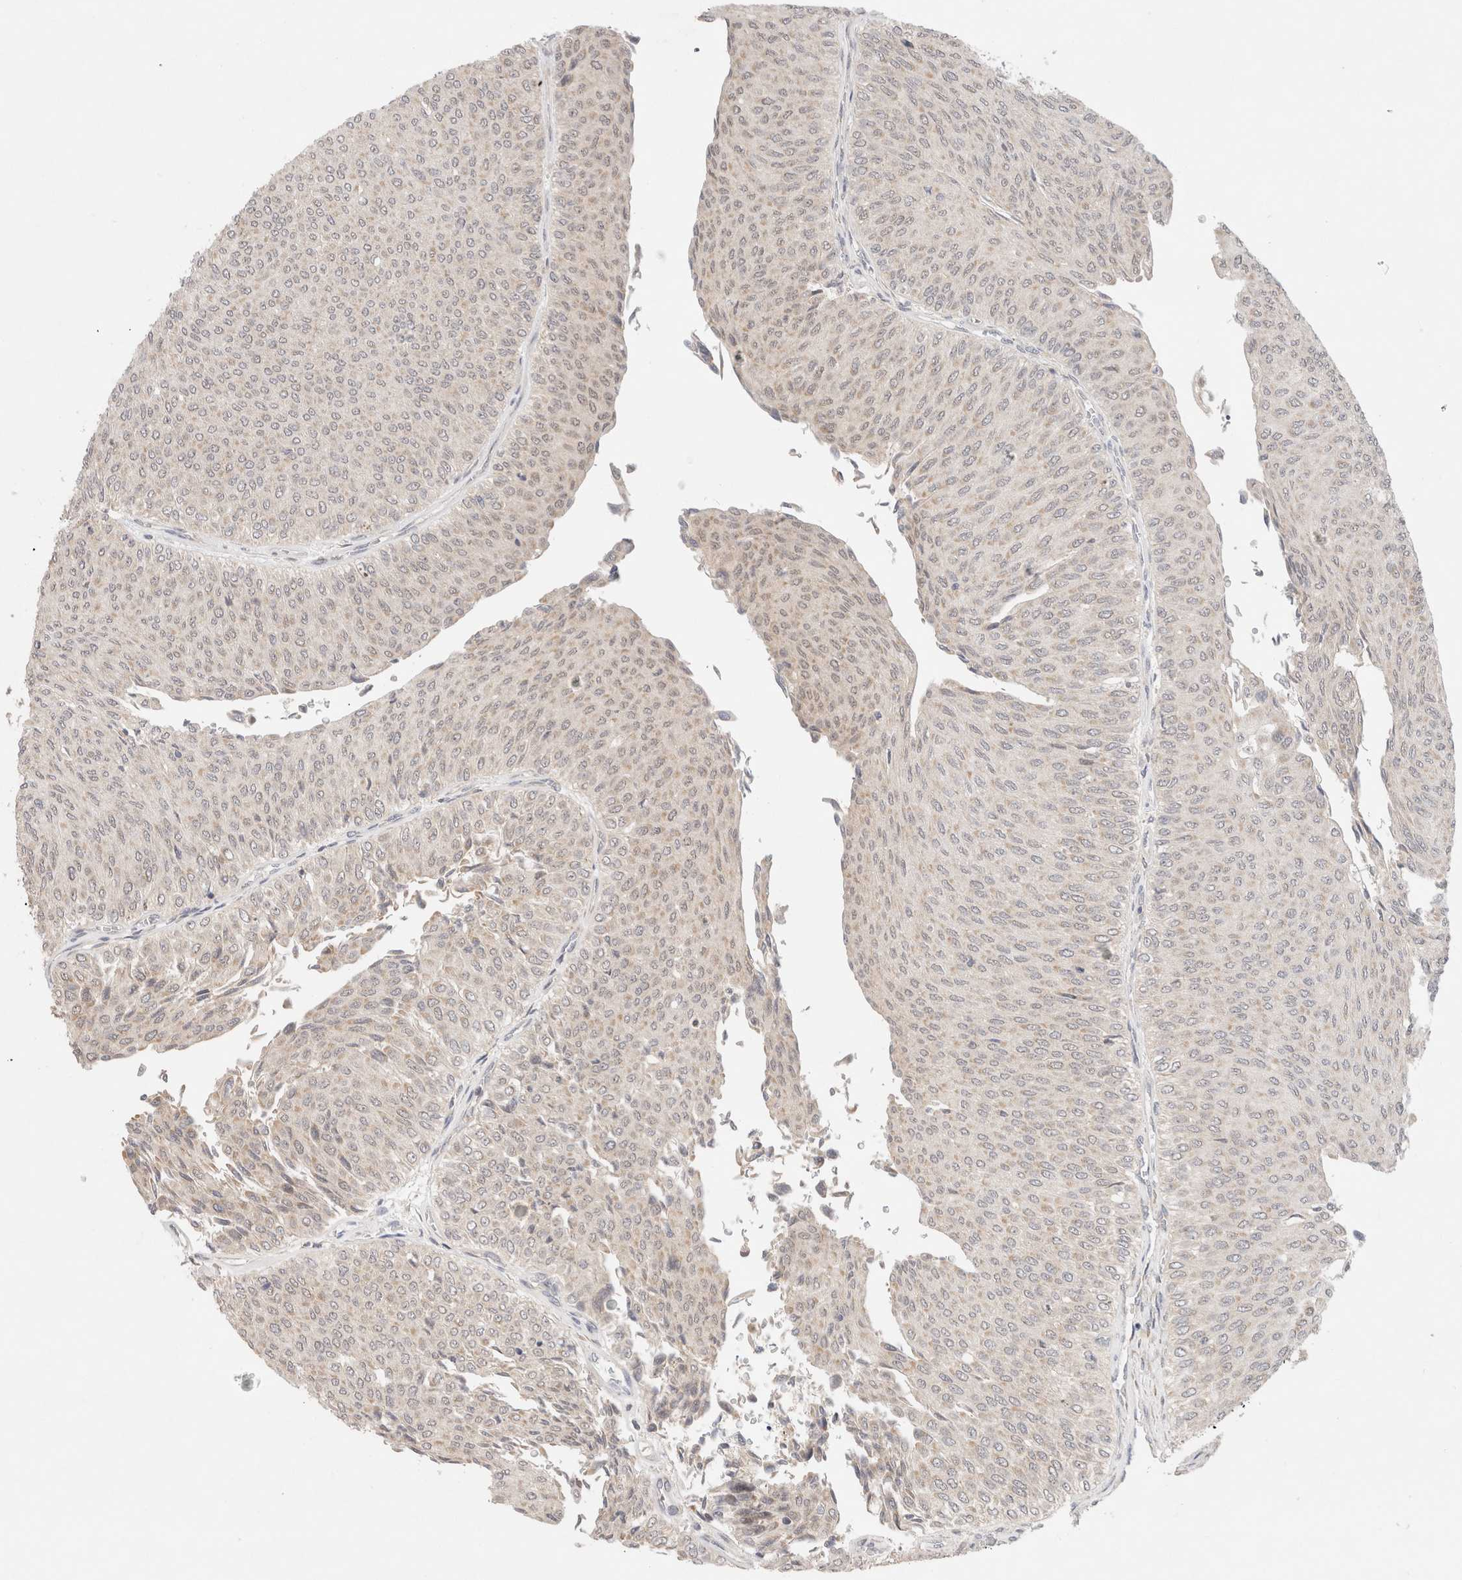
{"staining": {"intensity": "weak", "quantity": "<25%", "location": "cytoplasmic/membranous"}, "tissue": "urothelial cancer", "cell_type": "Tumor cells", "image_type": "cancer", "snomed": [{"axis": "morphology", "description": "Urothelial carcinoma, Low grade"}, {"axis": "topography", "description": "Urinary bladder"}], "caption": "Human urothelial carcinoma (low-grade) stained for a protein using immunohistochemistry (IHC) reveals no staining in tumor cells.", "gene": "ERI3", "patient": {"sex": "male", "age": 78}}